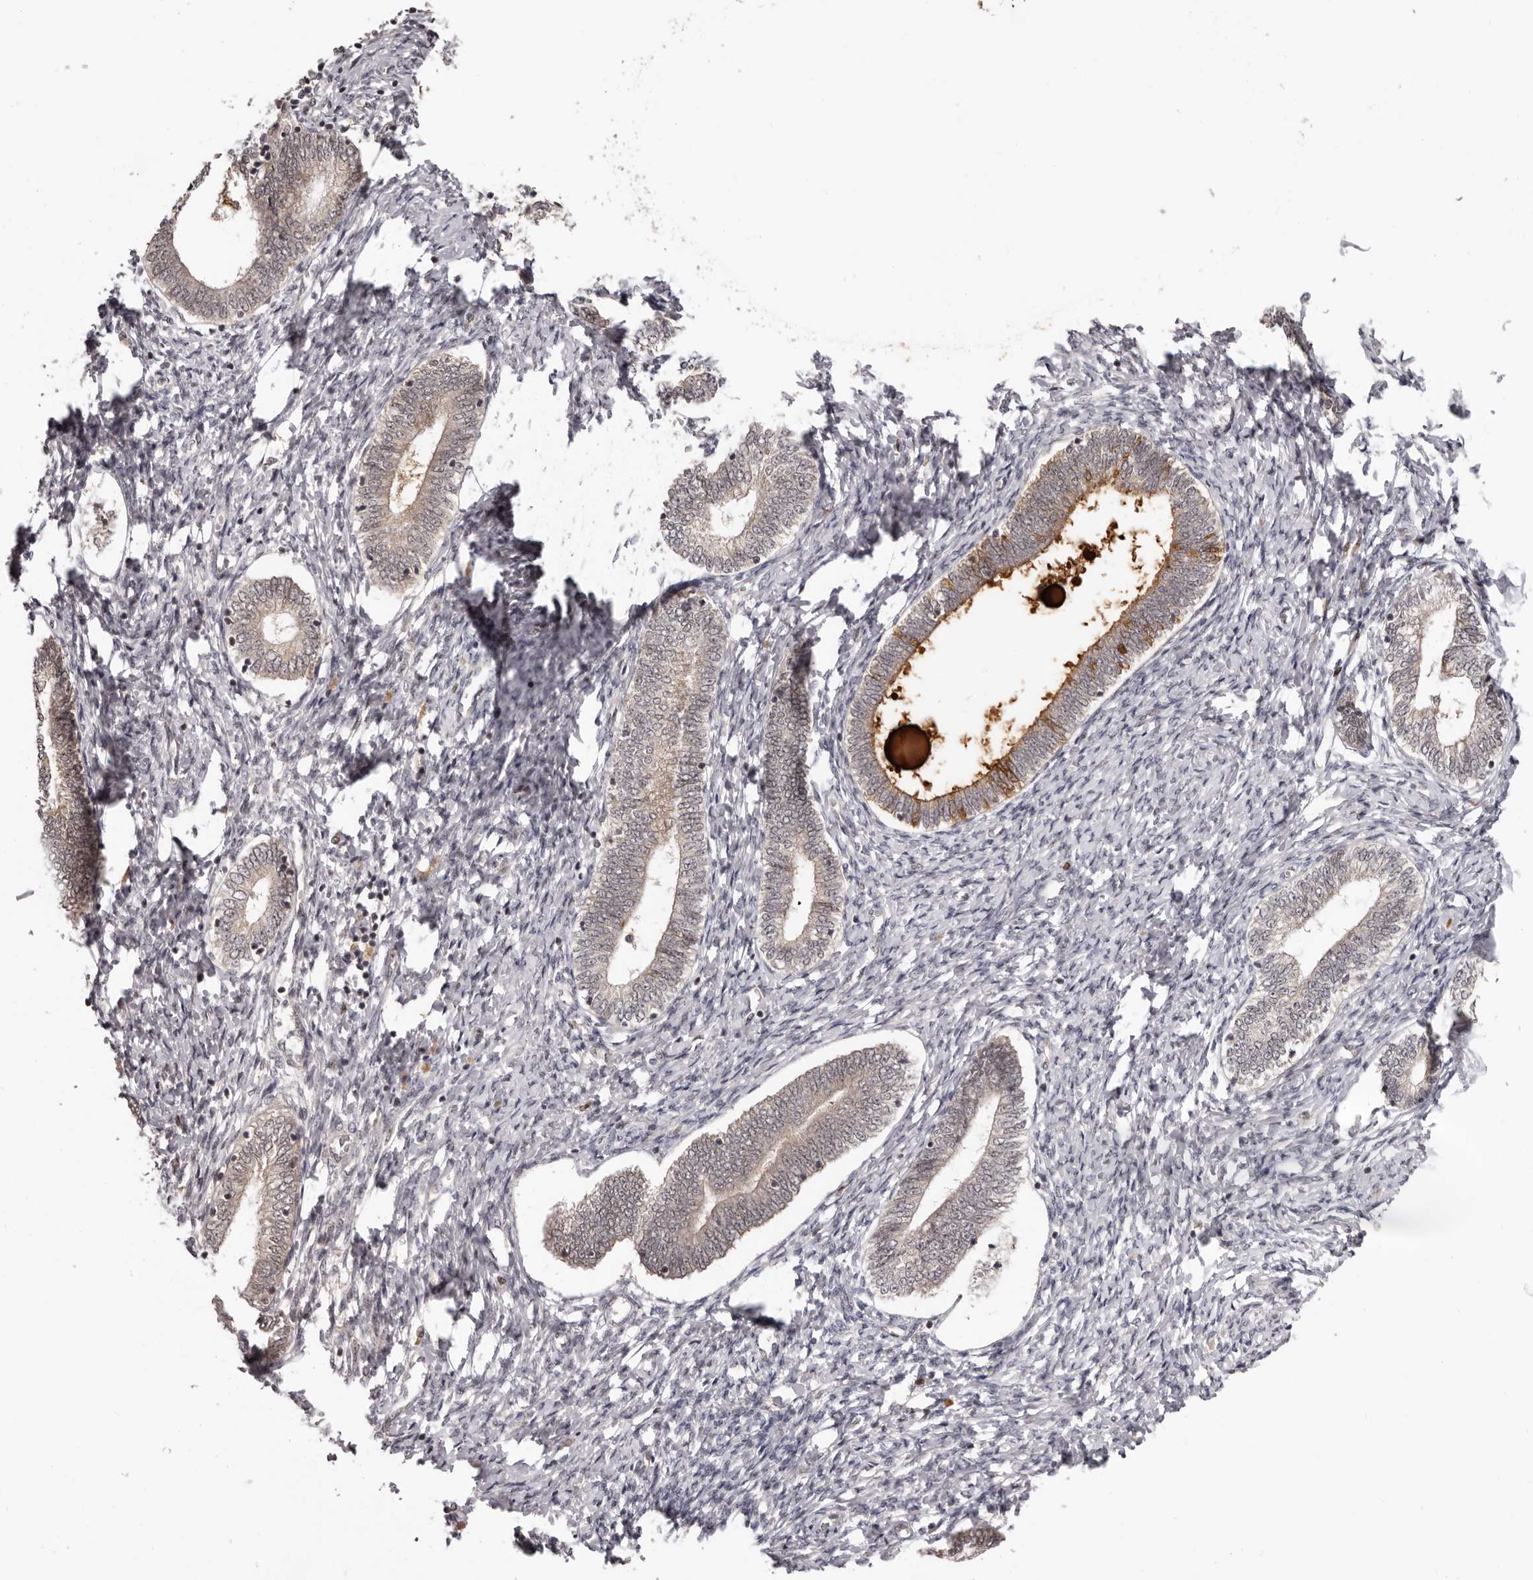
{"staining": {"intensity": "negative", "quantity": "none", "location": "none"}, "tissue": "endometrium", "cell_type": "Cells in endometrial stroma", "image_type": "normal", "snomed": [{"axis": "morphology", "description": "Normal tissue, NOS"}, {"axis": "topography", "description": "Endometrium"}], "caption": "Cells in endometrial stroma are negative for protein expression in normal human endometrium. (DAB (3,3'-diaminobenzidine) immunohistochemistry (IHC) with hematoxylin counter stain).", "gene": "TBX5", "patient": {"sex": "female", "age": 72}}